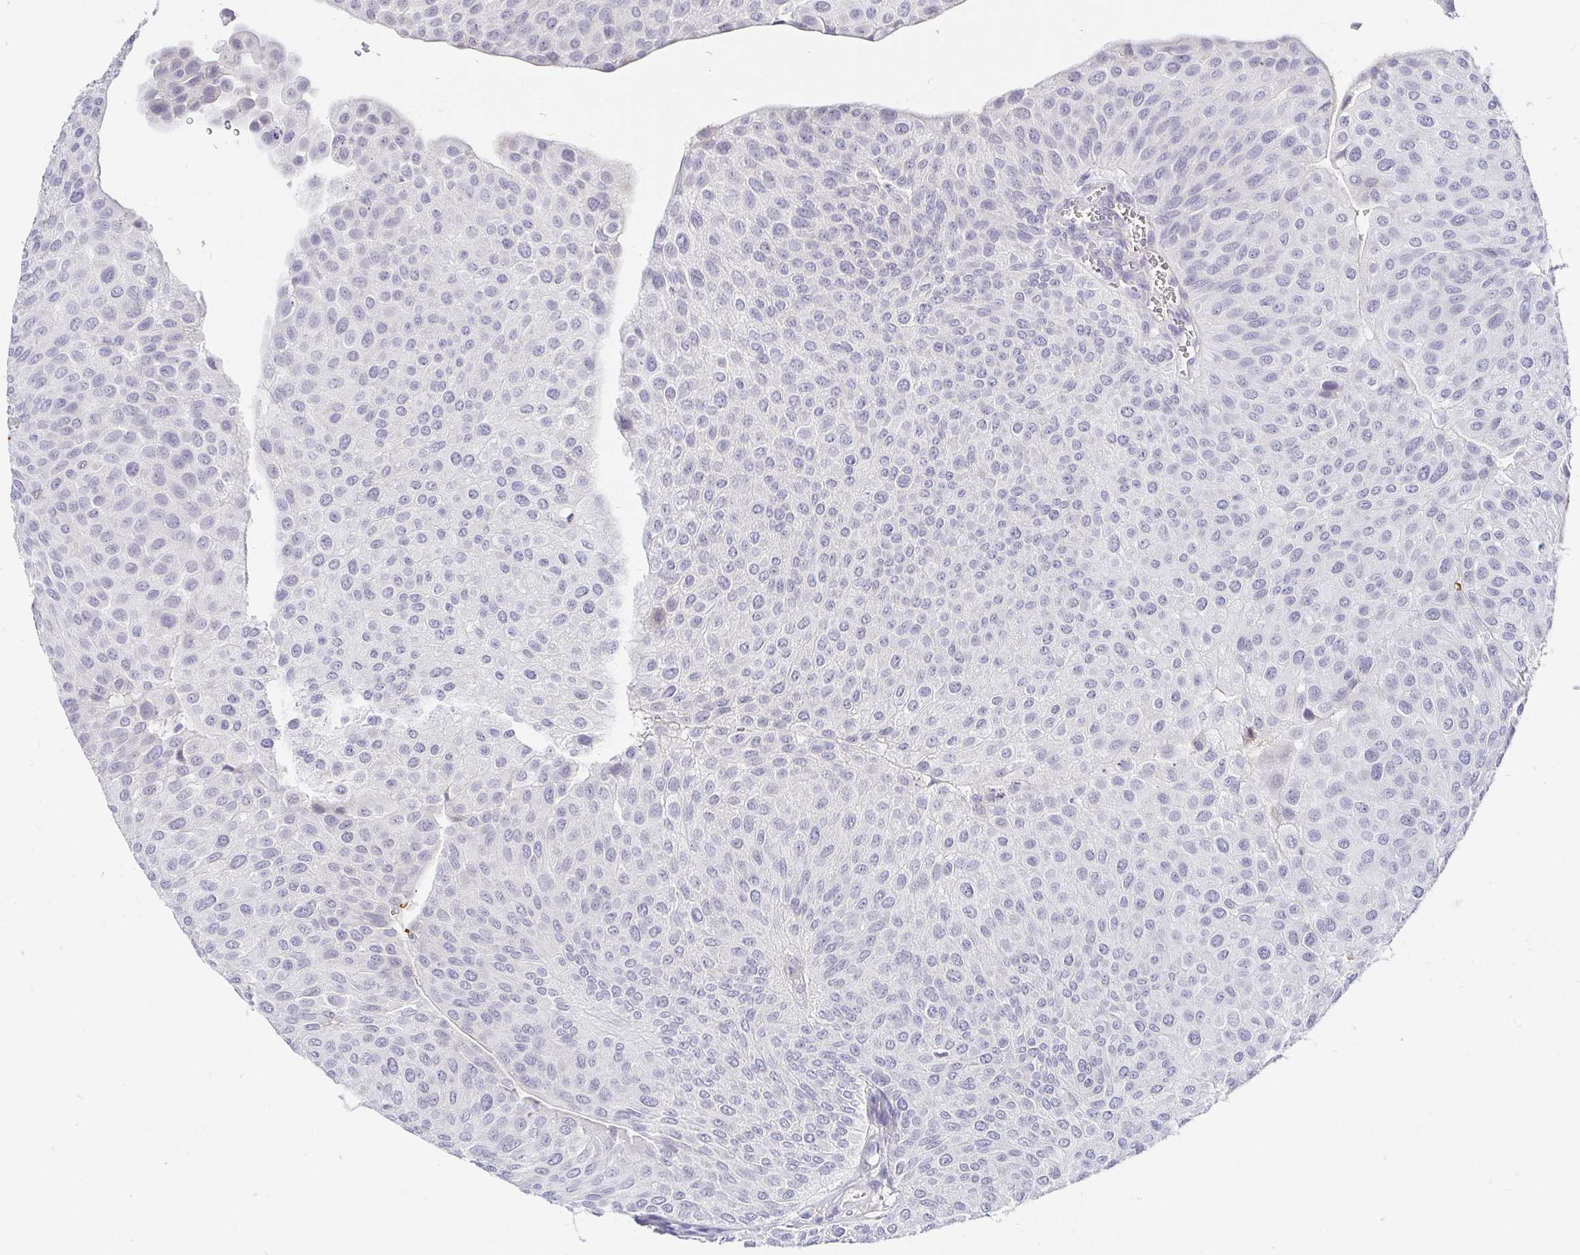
{"staining": {"intensity": "negative", "quantity": "none", "location": "none"}, "tissue": "urothelial cancer", "cell_type": "Tumor cells", "image_type": "cancer", "snomed": [{"axis": "morphology", "description": "Urothelial carcinoma, NOS"}, {"axis": "topography", "description": "Urinary bladder"}], "caption": "Immunohistochemistry of transitional cell carcinoma displays no staining in tumor cells.", "gene": "FGF21", "patient": {"sex": "male", "age": 67}}